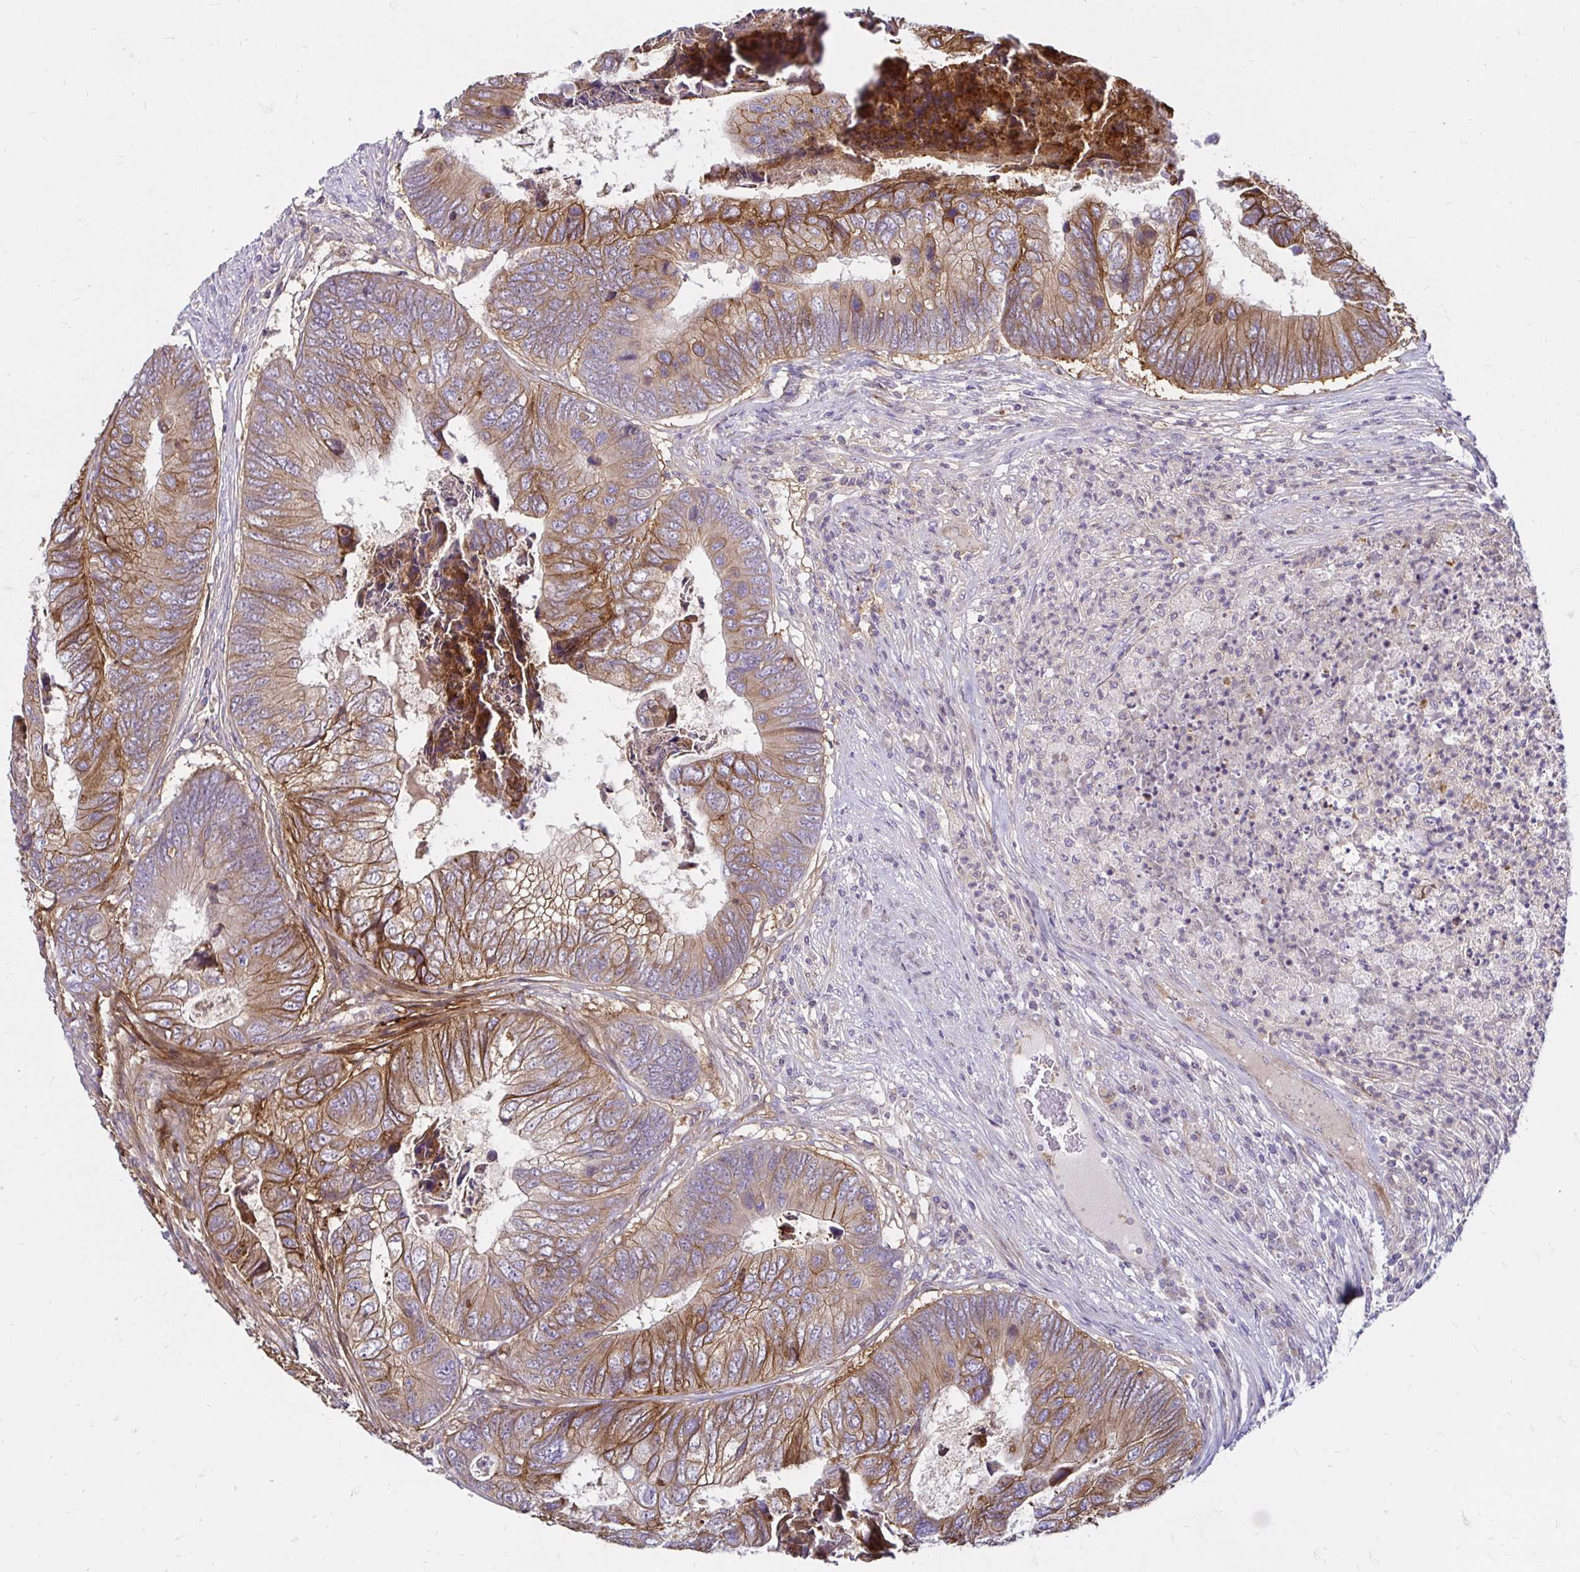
{"staining": {"intensity": "moderate", "quantity": ">75%", "location": "cytoplasmic/membranous"}, "tissue": "colorectal cancer", "cell_type": "Tumor cells", "image_type": "cancer", "snomed": [{"axis": "morphology", "description": "Adenocarcinoma, NOS"}, {"axis": "topography", "description": "Colon"}], "caption": "Immunohistochemical staining of colorectal cancer displays medium levels of moderate cytoplasmic/membranous positivity in about >75% of tumor cells.", "gene": "ITGA2", "patient": {"sex": "female", "age": 67}}